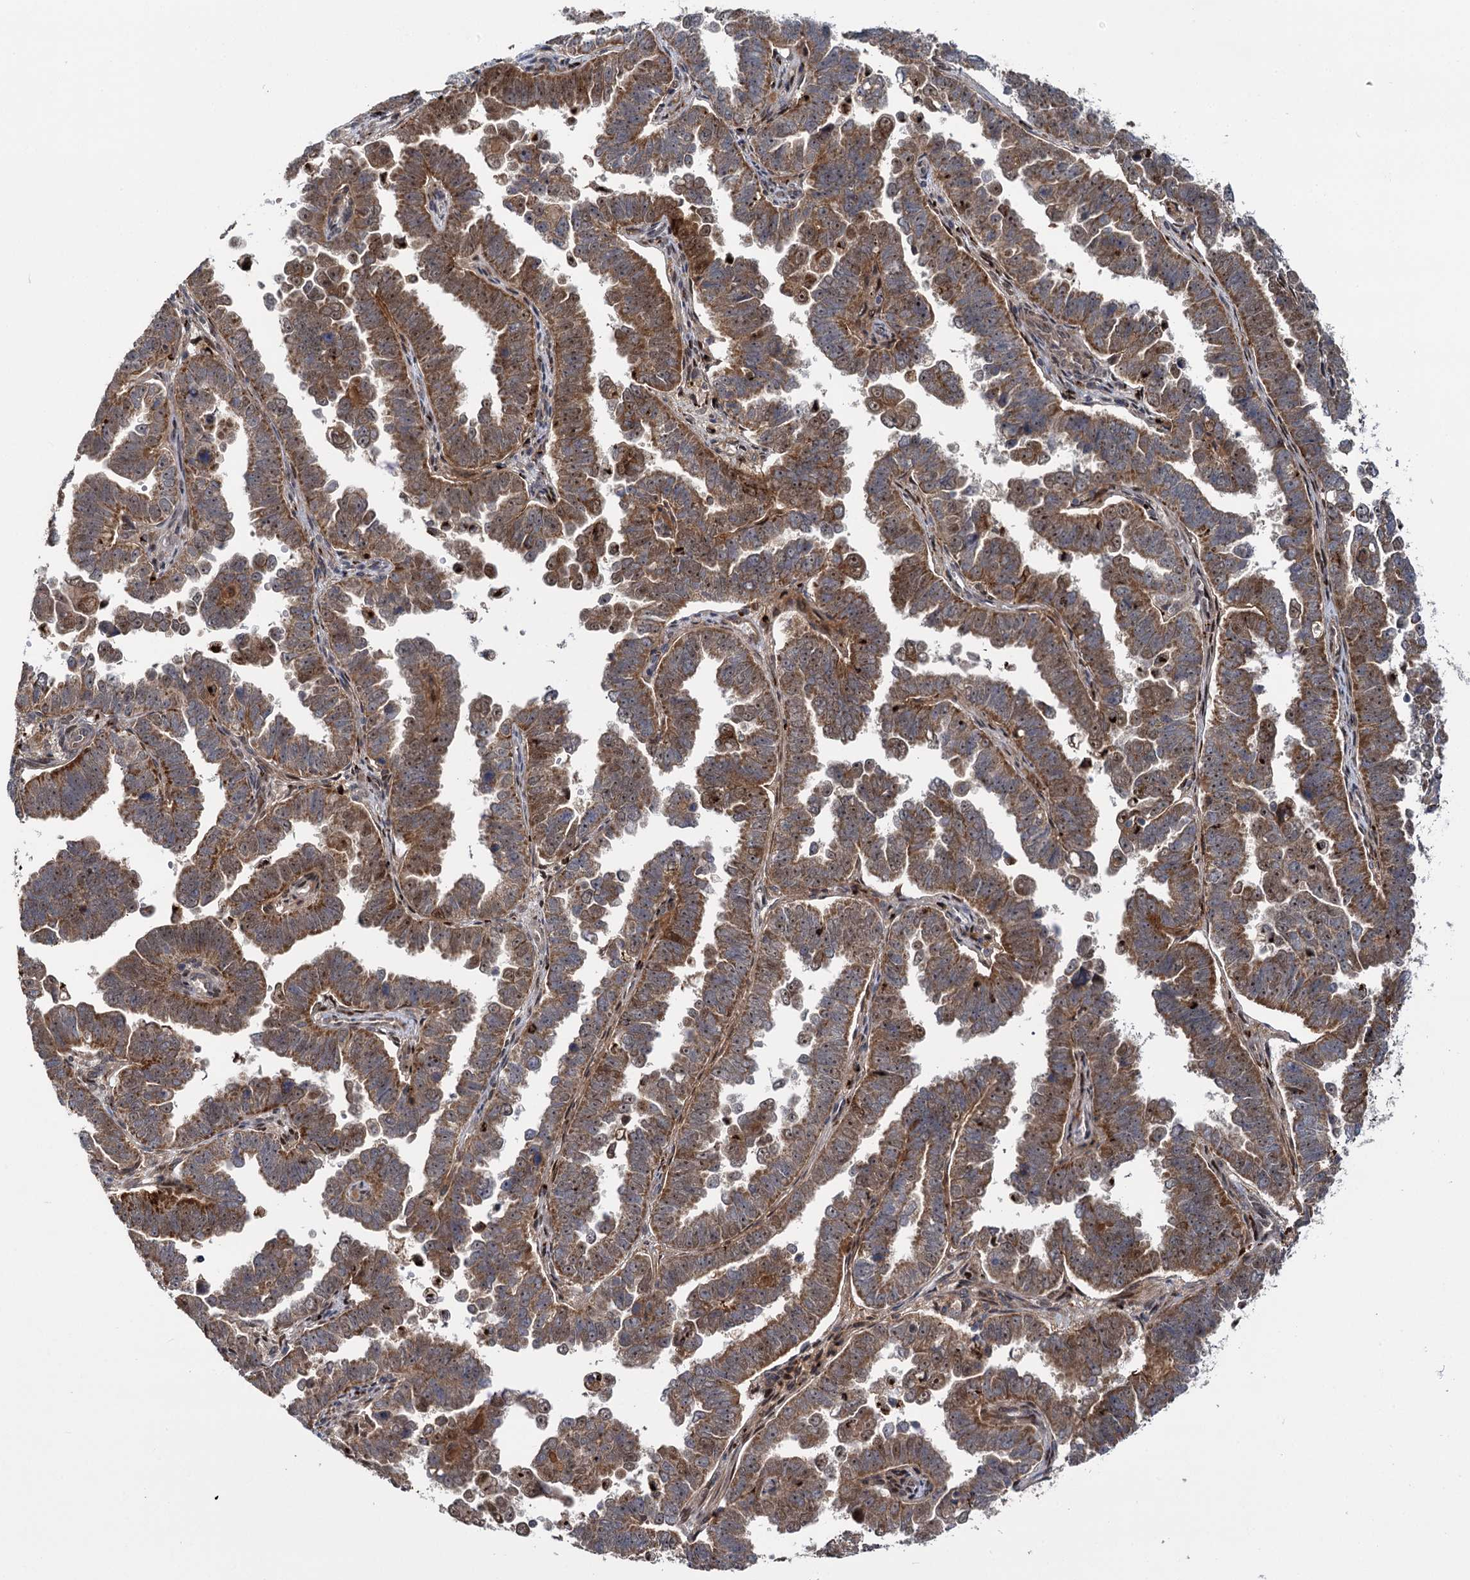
{"staining": {"intensity": "moderate", "quantity": ">75%", "location": "cytoplasmic/membranous"}, "tissue": "endometrial cancer", "cell_type": "Tumor cells", "image_type": "cancer", "snomed": [{"axis": "morphology", "description": "Adenocarcinoma, NOS"}, {"axis": "topography", "description": "Endometrium"}], "caption": "Moderate cytoplasmic/membranous staining for a protein is seen in approximately >75% of tumor cells of endometrial cancer (adenocarcinoma) using immunohistochemistry (IHC).", "gene": "GAL3ST4", "patient": {"sex": "female", "age": 75}}